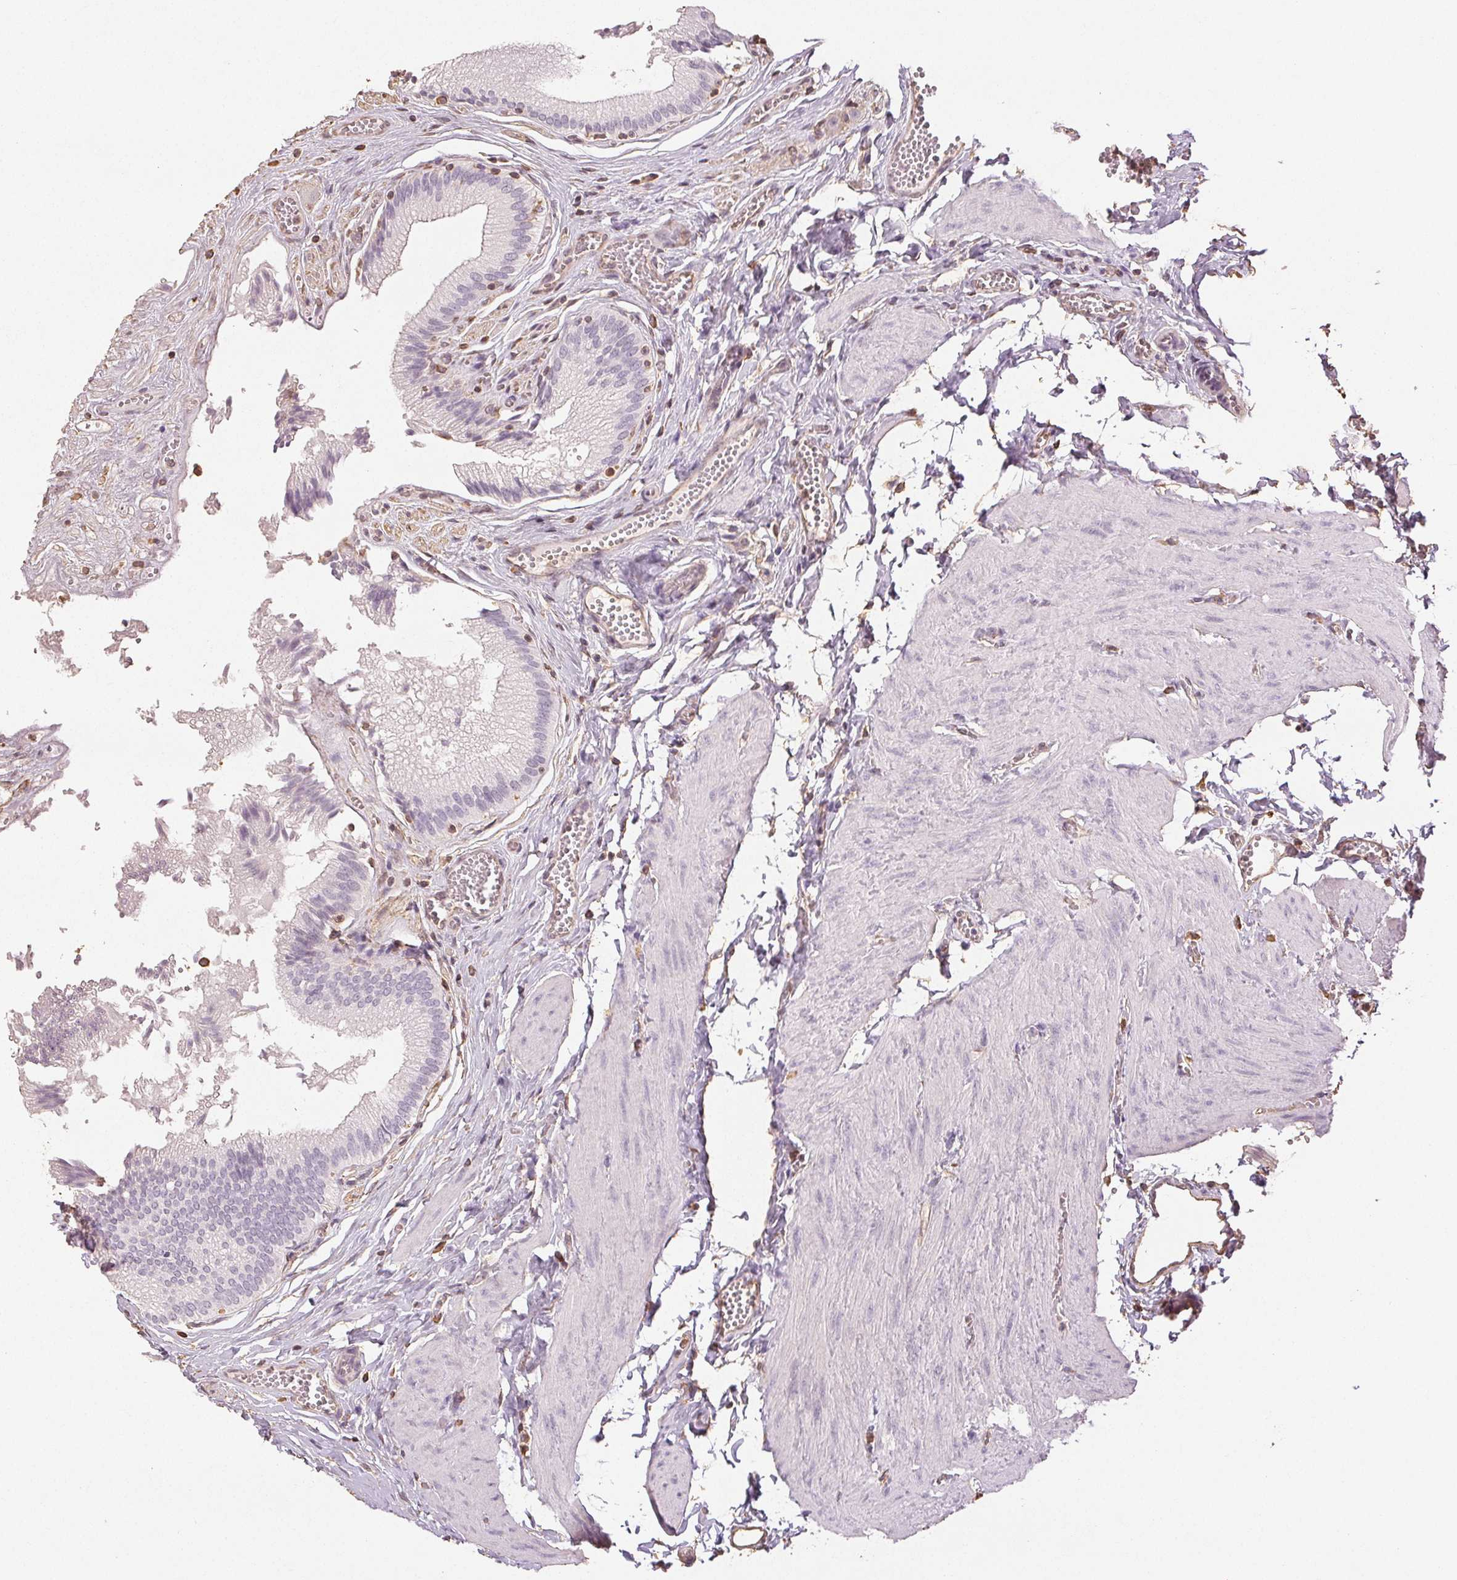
{"staining": {"intensity": "negative", "quantity": "none", "location": "none"}, "tissue": "gallbladder", "cell_type": "Glandular cells", "image_type": "normal", "snomed": [{"axis": "morphology", "description": "Normal tissue, NOS"}, {"axis": "topography", "description": "Gallbladder"}, {"axis": "topography", "description": "Peripheral nerve tissue"}], "caption": "Micrograph shows no protein expression in glandular cells of unremarkable gallbladder. (IHC, brightfield microscopy, high magnification).", "gene": "COL7A1", "patient": {"sex": "male", "age": 17}}